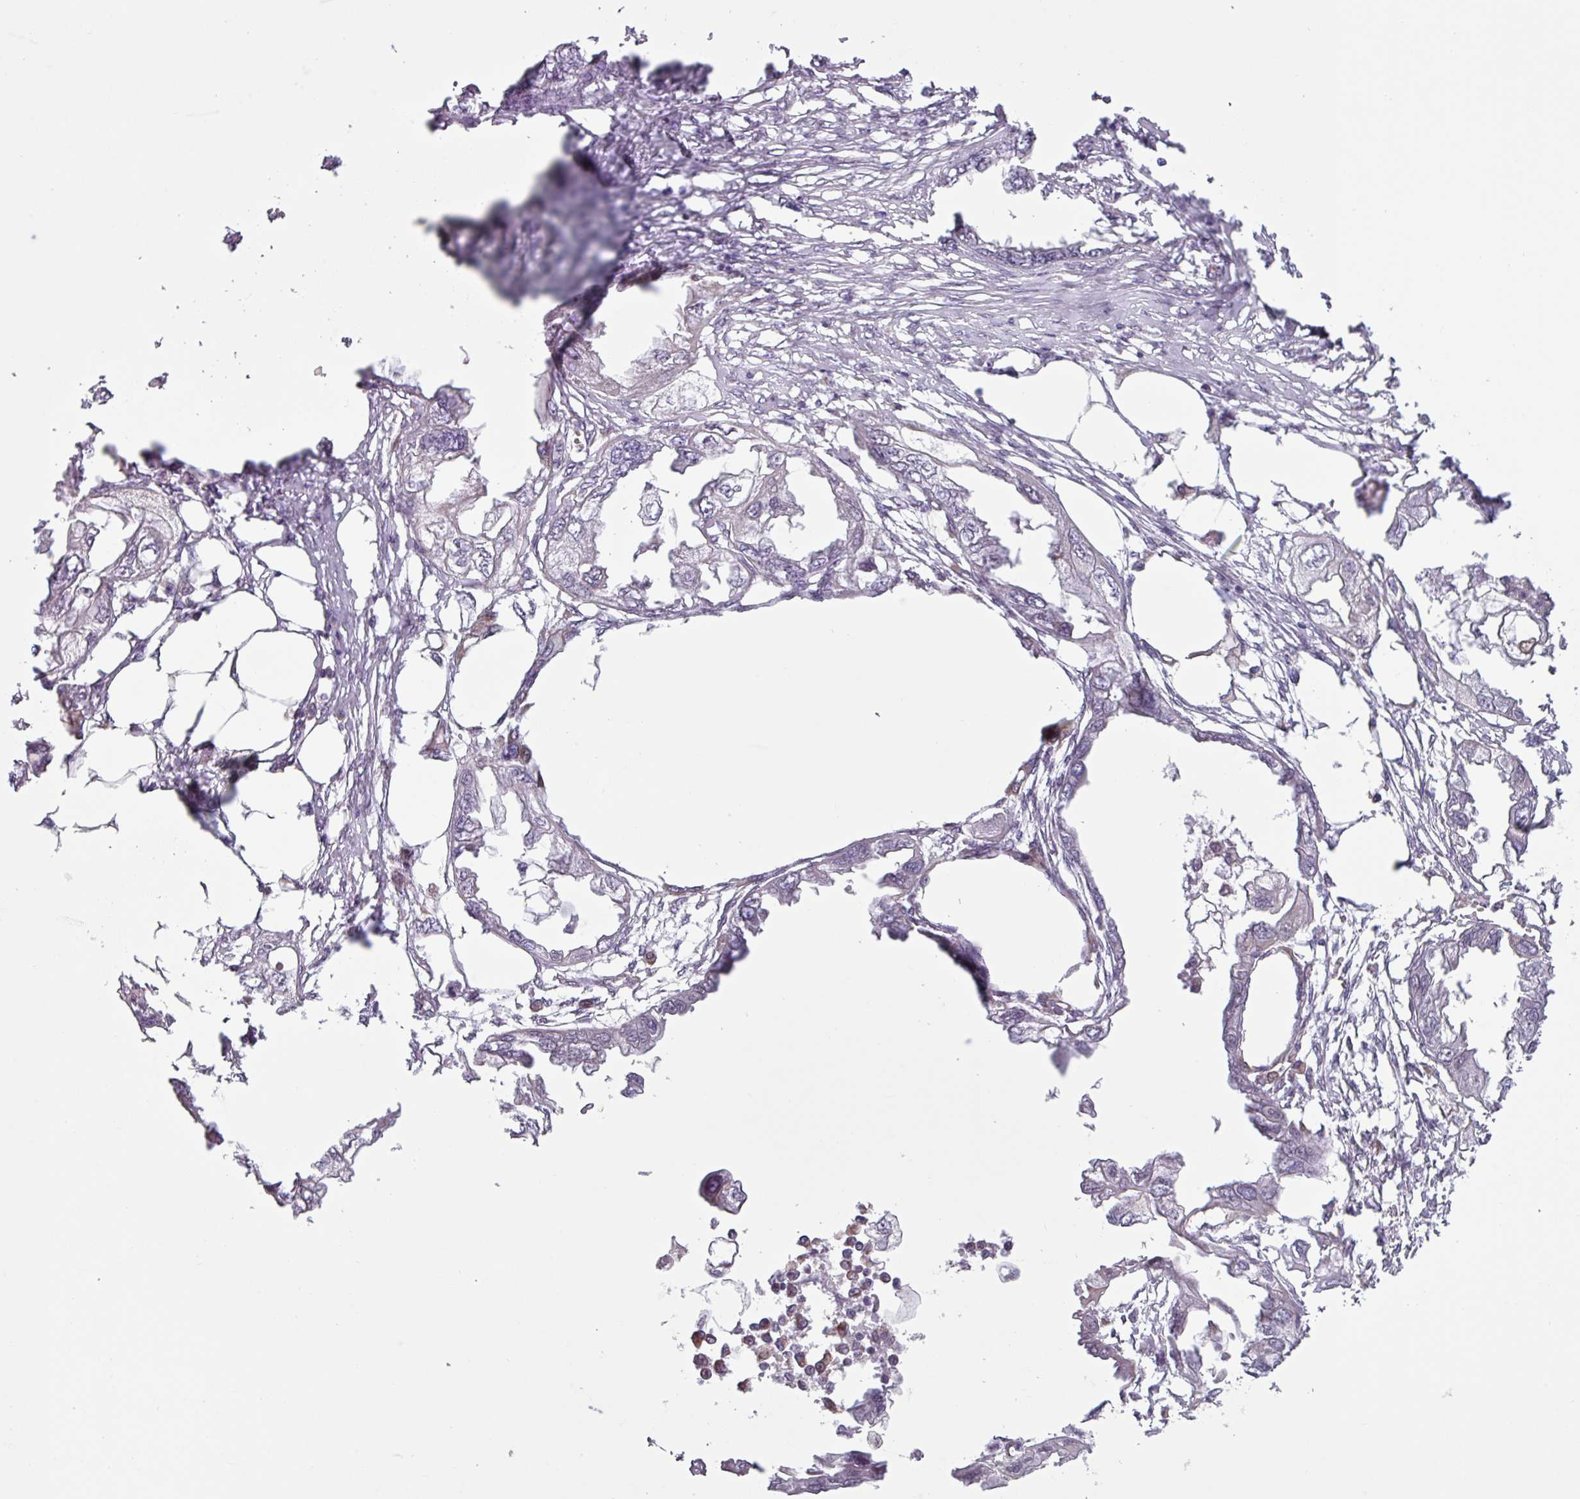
{"staining": {"intensity": "negative", "quantity": "none", "location": "none"}, "tissue": "endometrial cancer", "cell_type": "Tumor cells", "image_type": "cancer", "snomed": [{"axis": "morphology", "description": "Adenocarcinoma, NOS"}, {"axis": "morphology", "description": "Adenocarcinoma, metastatic, NOS"}, {"axis": "topography", "description": "Adipose tissue"}, {"axis": "topography", "description": "Endometrium"}], "caption": "Human endometrial cancer stained for a protein using immunohistochemistry (IHC) demonstrates no staining in tumor cells.", "gene": "CHD3", "patient": {"sex": "female", "age": 67}}